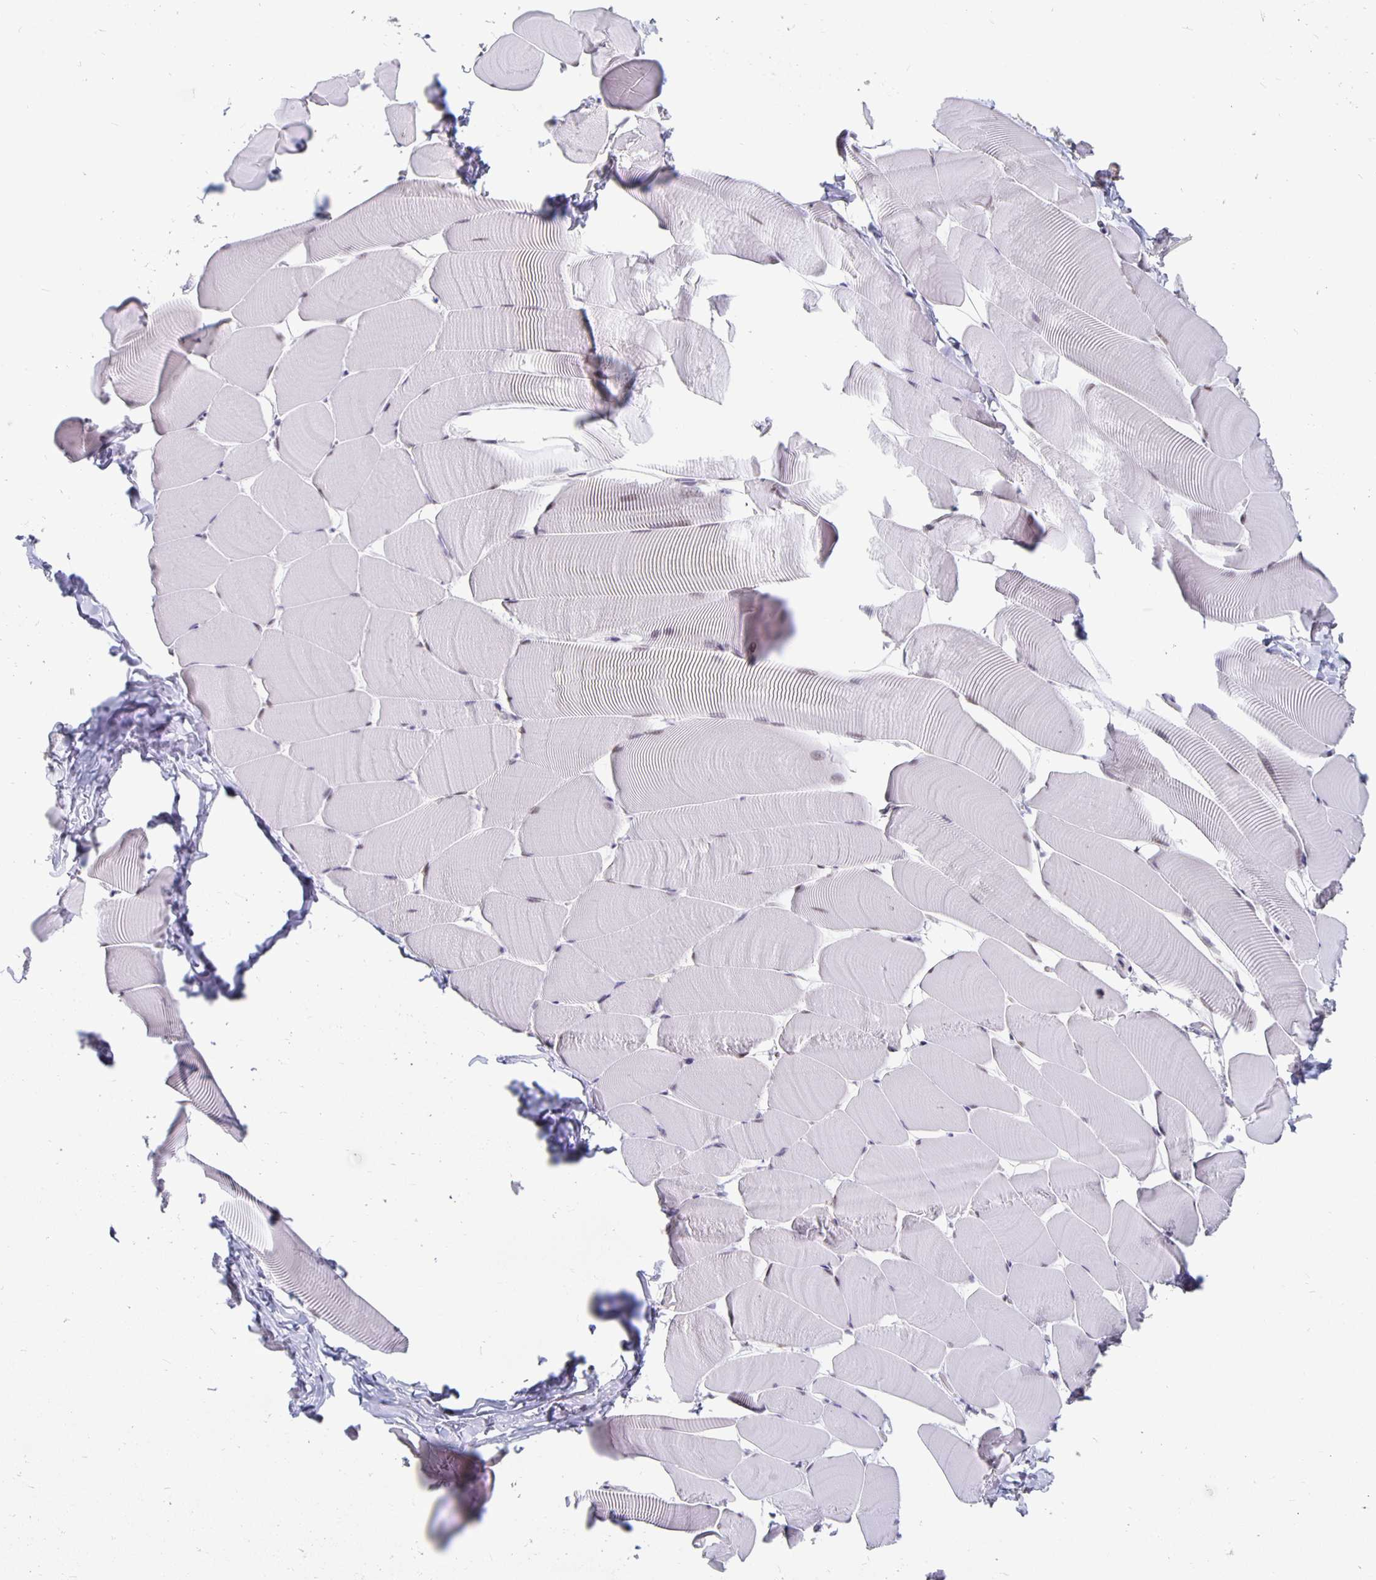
{"staining": {"intensity": "weak", "quantity": "25%-75%", "location": "nuclear"}, "tissue": "skeletal muscle", "cell_type": "Myocytes", "image_type": "normal", "snomed": [{"axis": "morphology", "description": "Normal tissue, NOS"}, {"axis": "topography", "description": "Skeletal muscle"}], "caption": "Immunohistochemistry (IHC) image of benign human skeletal muscle stained for a protein (brown), which exhibits low levels of weak nuclear expression in approximately 25%-75% of myocytes.", "gene": "ZNF691", "patient": {"sex": "male", "age": 25}}